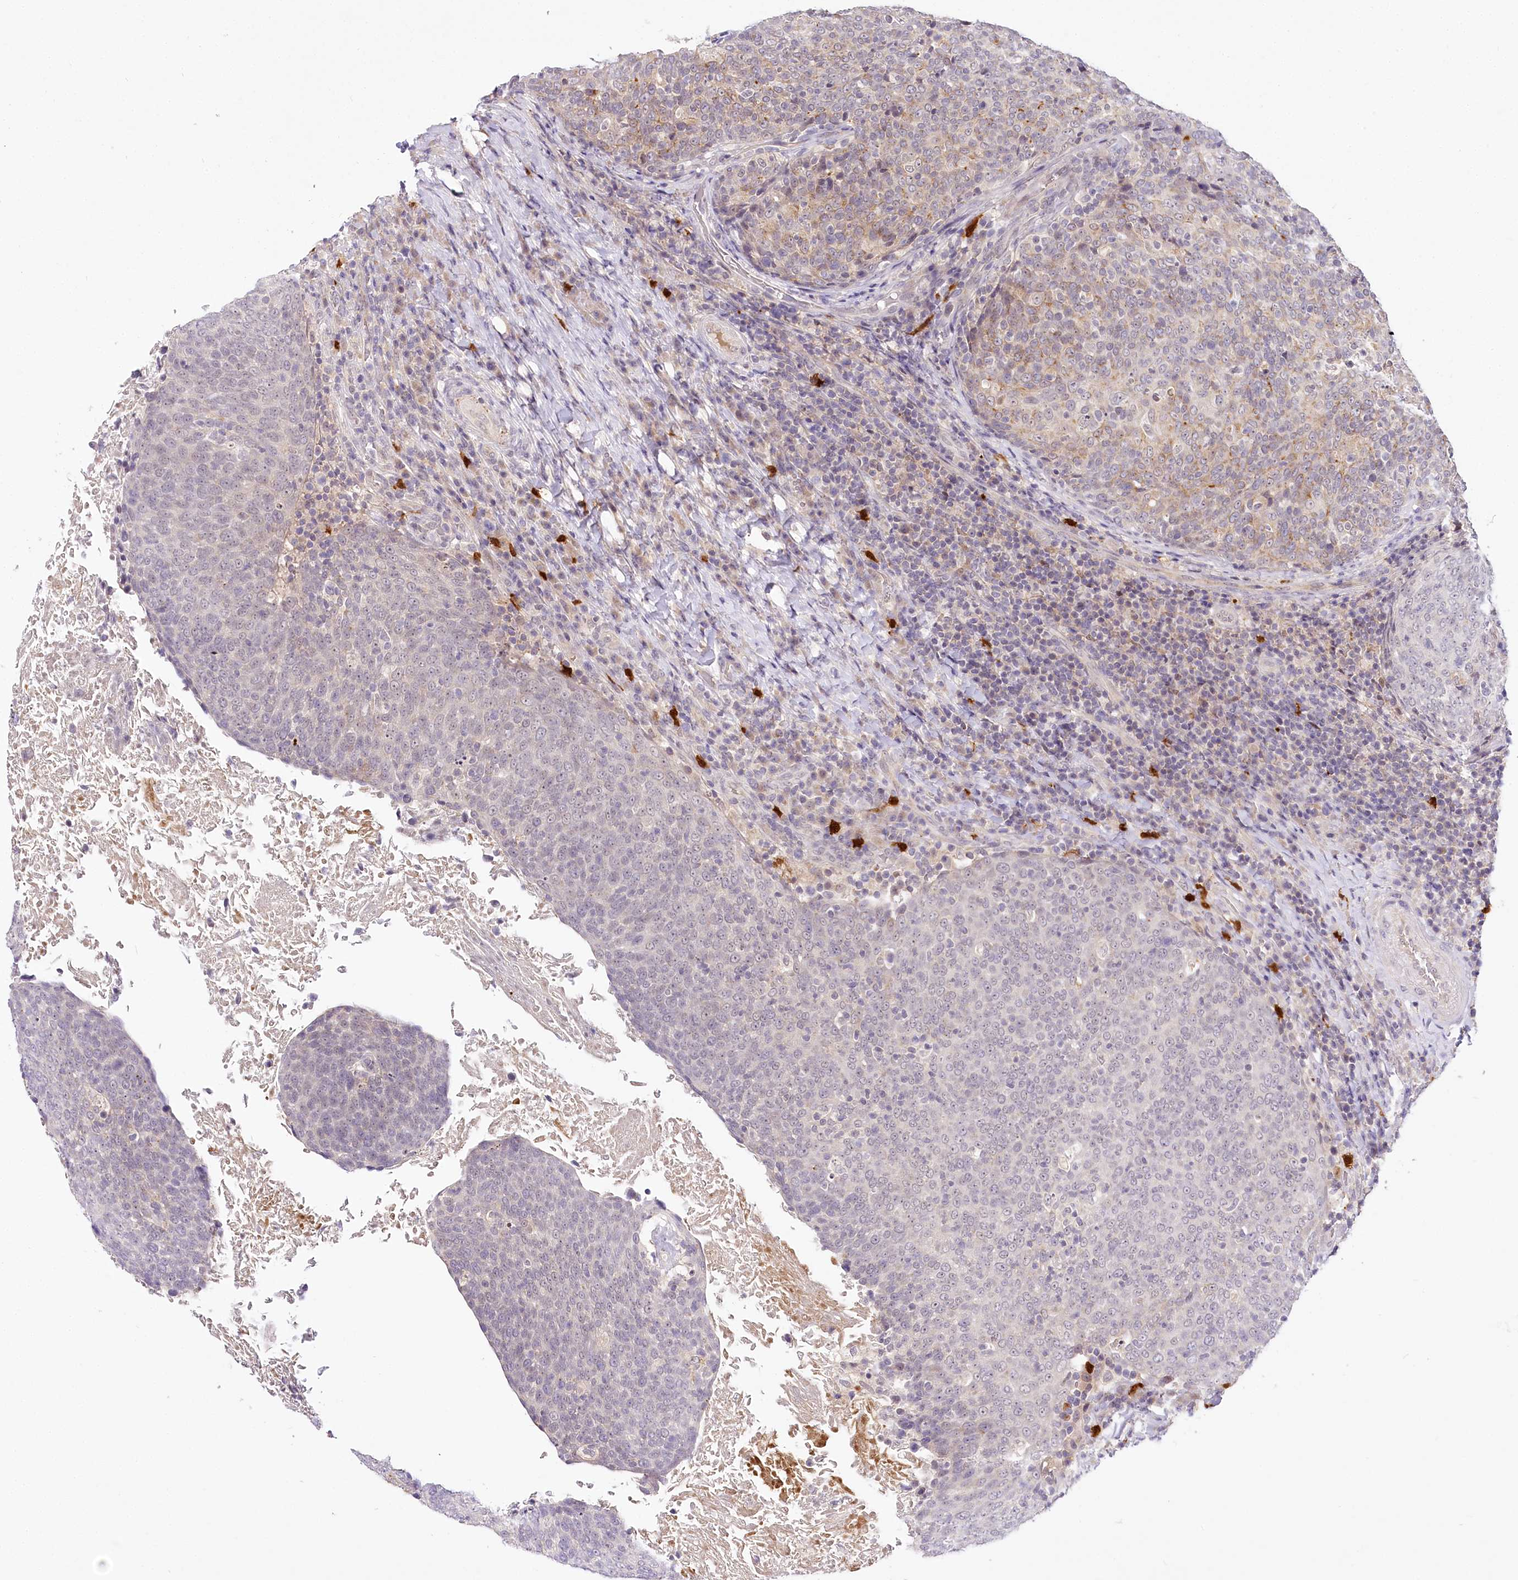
{"staining": {"intensity": "moderate", "quantity": "<25%", "location": "cytoplasmic/membranous"}, "tissue": "head and neck cancer", "cell_type": "Tumor cells", "image_type": "cancer", "snomed": [{"axis": "morphology", "description": "Squamous cell carcinoma, NOS"}, {"axis": "morphology", "description": "Squamous cell carcinoma, metastatic, NOS"}, {"axis": "topography", "description": "Lymph node"}, {"axis": "topography", "description": "Head-Neck"}], "caption": "Head and neck metastatic squamous cell carcinoma stained for a protein displays moderate cytoplasmic/membranous positivity in tumor cells. The protein is stained brown, and the nuclei are stained in blue (DAB (3,3'-diaminobenzidine) IHC with brightfield microscopy, high magnification).", "gene": "VWA5A", "patient": {"sex": "male", "age": 62}}